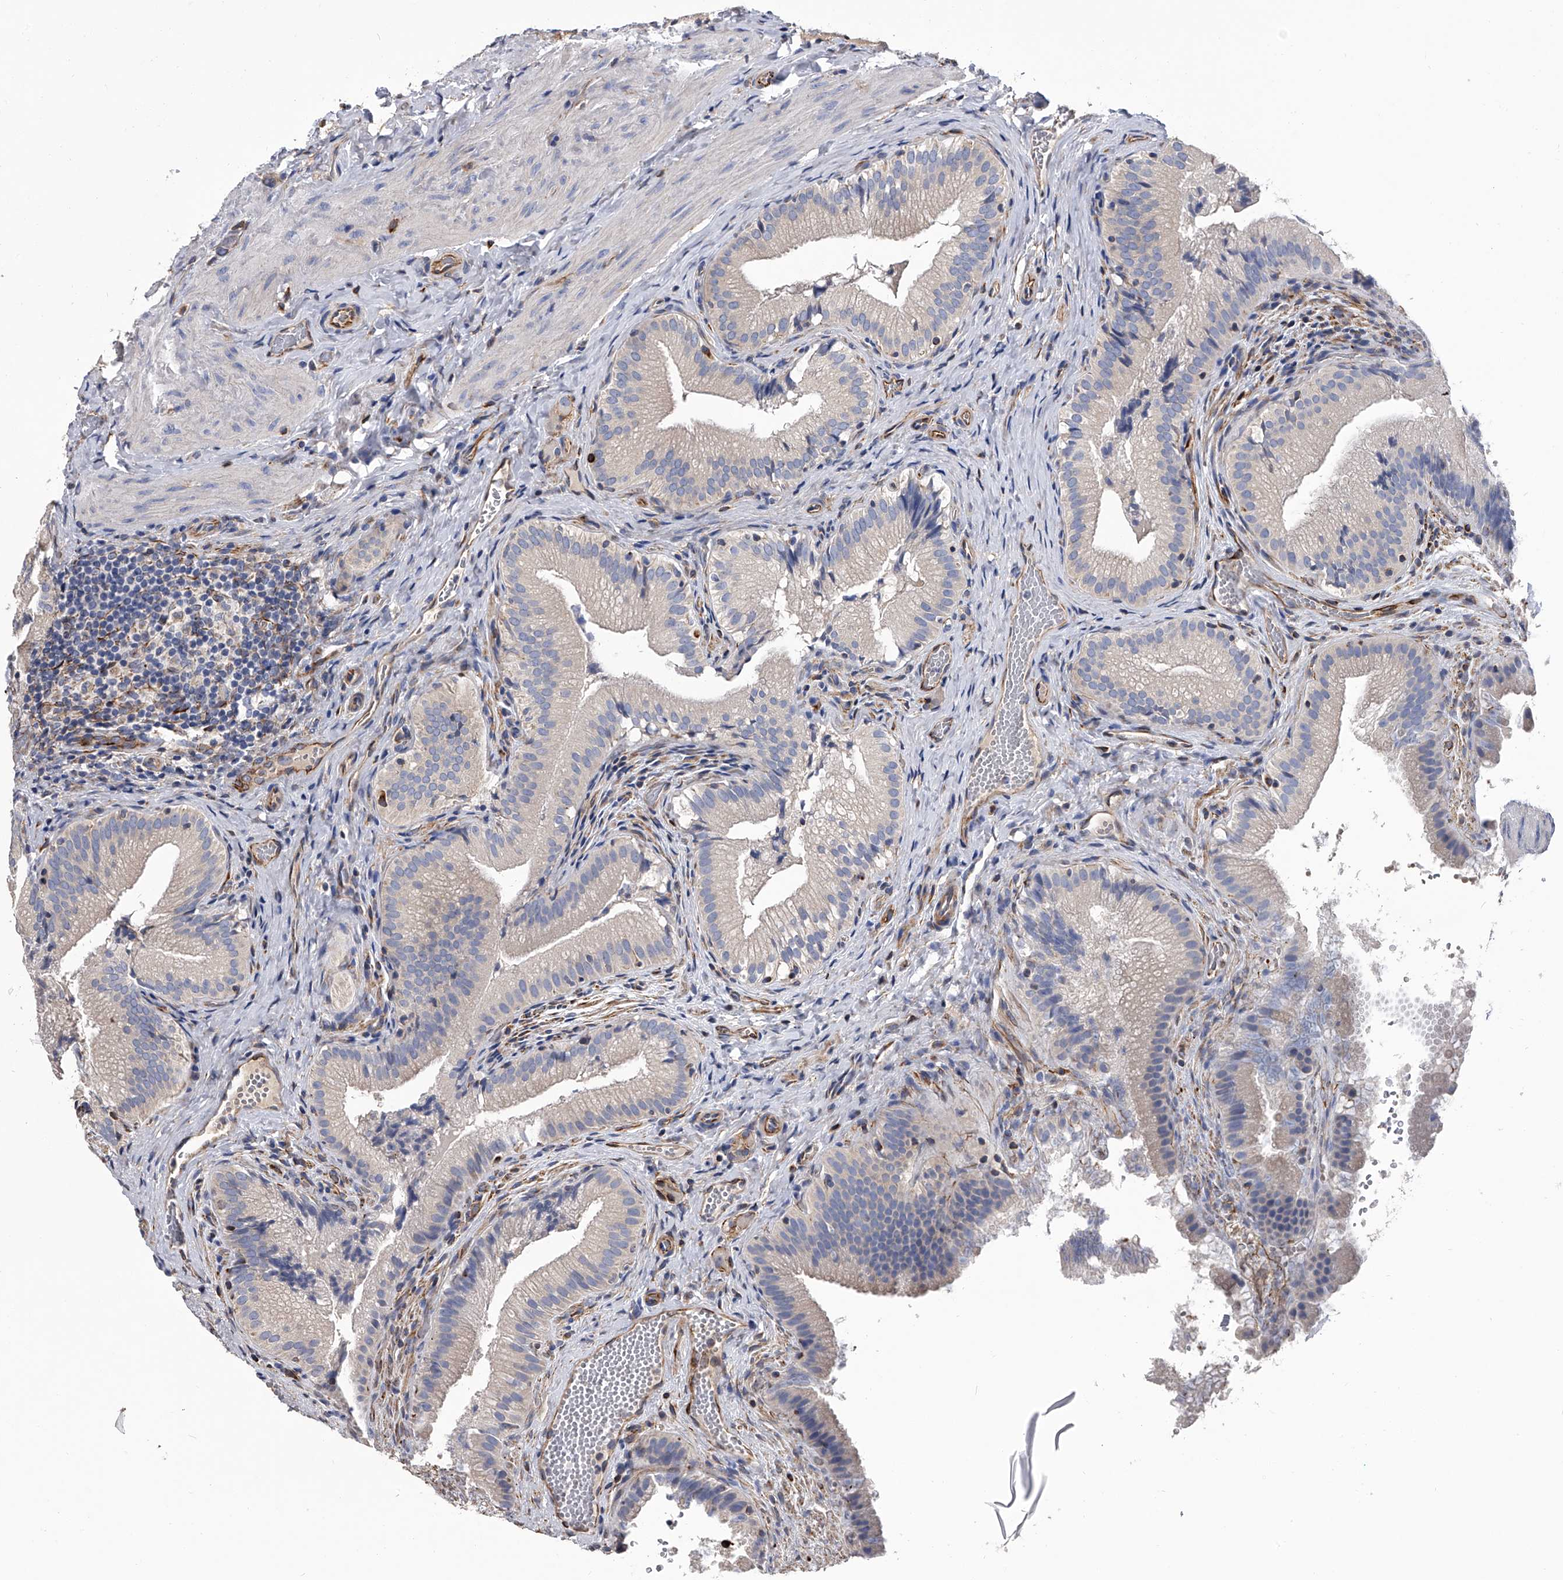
{"staining": {"intensity": "negative", "quantity": "none", "location": "none"}, "tissue": "gallbladder", "cell_type": "Glandular cells", "image_type": "normal", "snomed": [{"axis": "morphology", "description": "Normal tissue, NOS"}, {"axis": "topography", "description": "Gallbladder"}], "caption": "Immunohistochemical staining of unremarkable human gallbladder exhibits no significant staining in glandular cells.", "gene": "EFCAB7", "patient": {"sex": "female", "age": 30}}